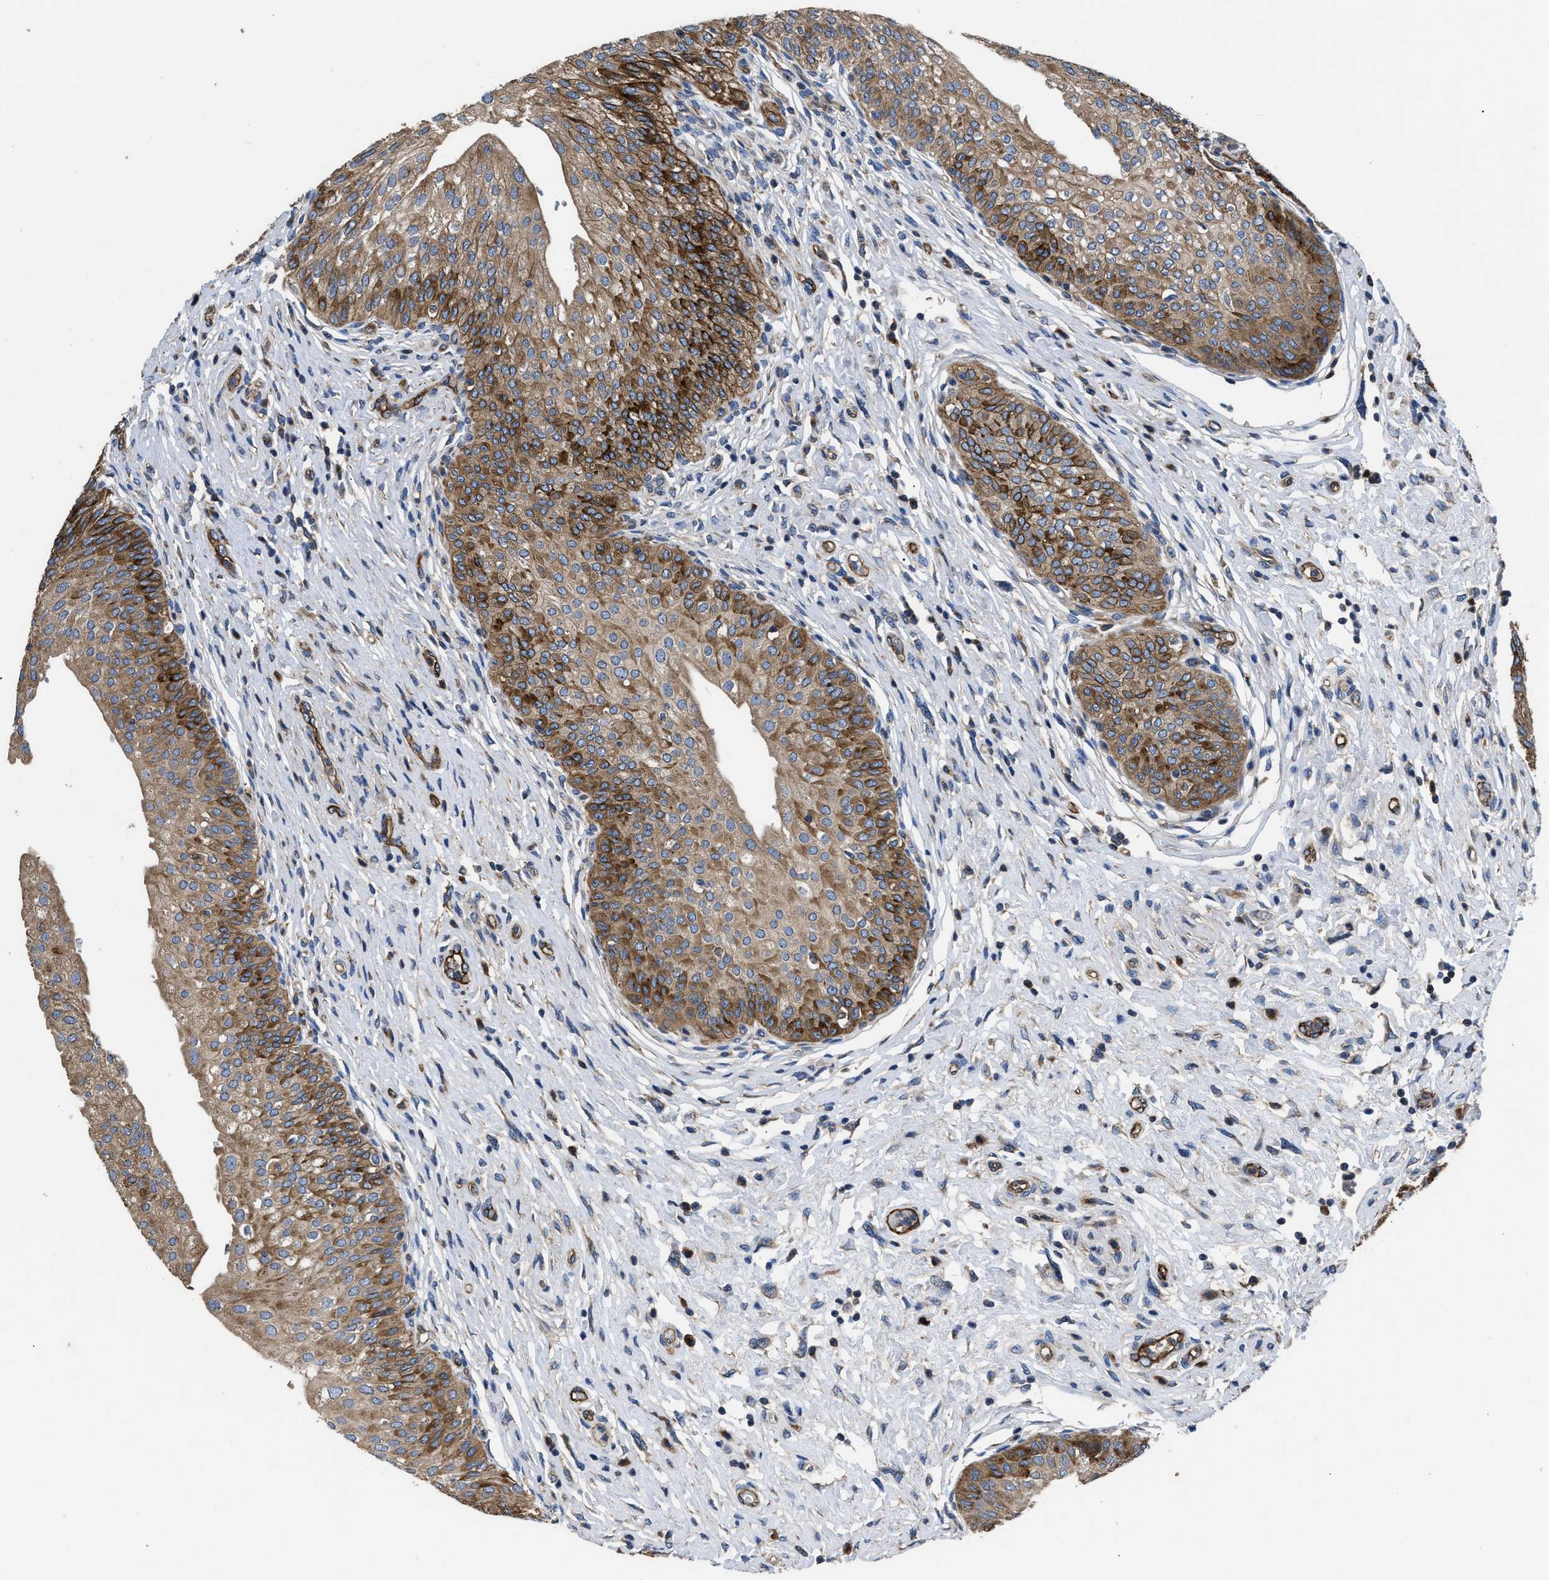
{"staining": {"intensity": "strong", "quantity": ">75%", "location": "cytoplasmic/membranous"}, "tissue": "urinary bladder", "cell_type": "Urothelial cells", "image_type": "normal", "snomed": [{"axis": "morphology", "description": "Normal tissue, NOS"}, {"axis": "topography", "description": "Urinary bladder"}], "caption": "Protein staining reveals strong cytoplasmic/membranous expression in about >75% of urothelial cells in unremarkable urinary bladder.", "gene": "NT5E", "patient": {"sex": "male", "age": 46}}